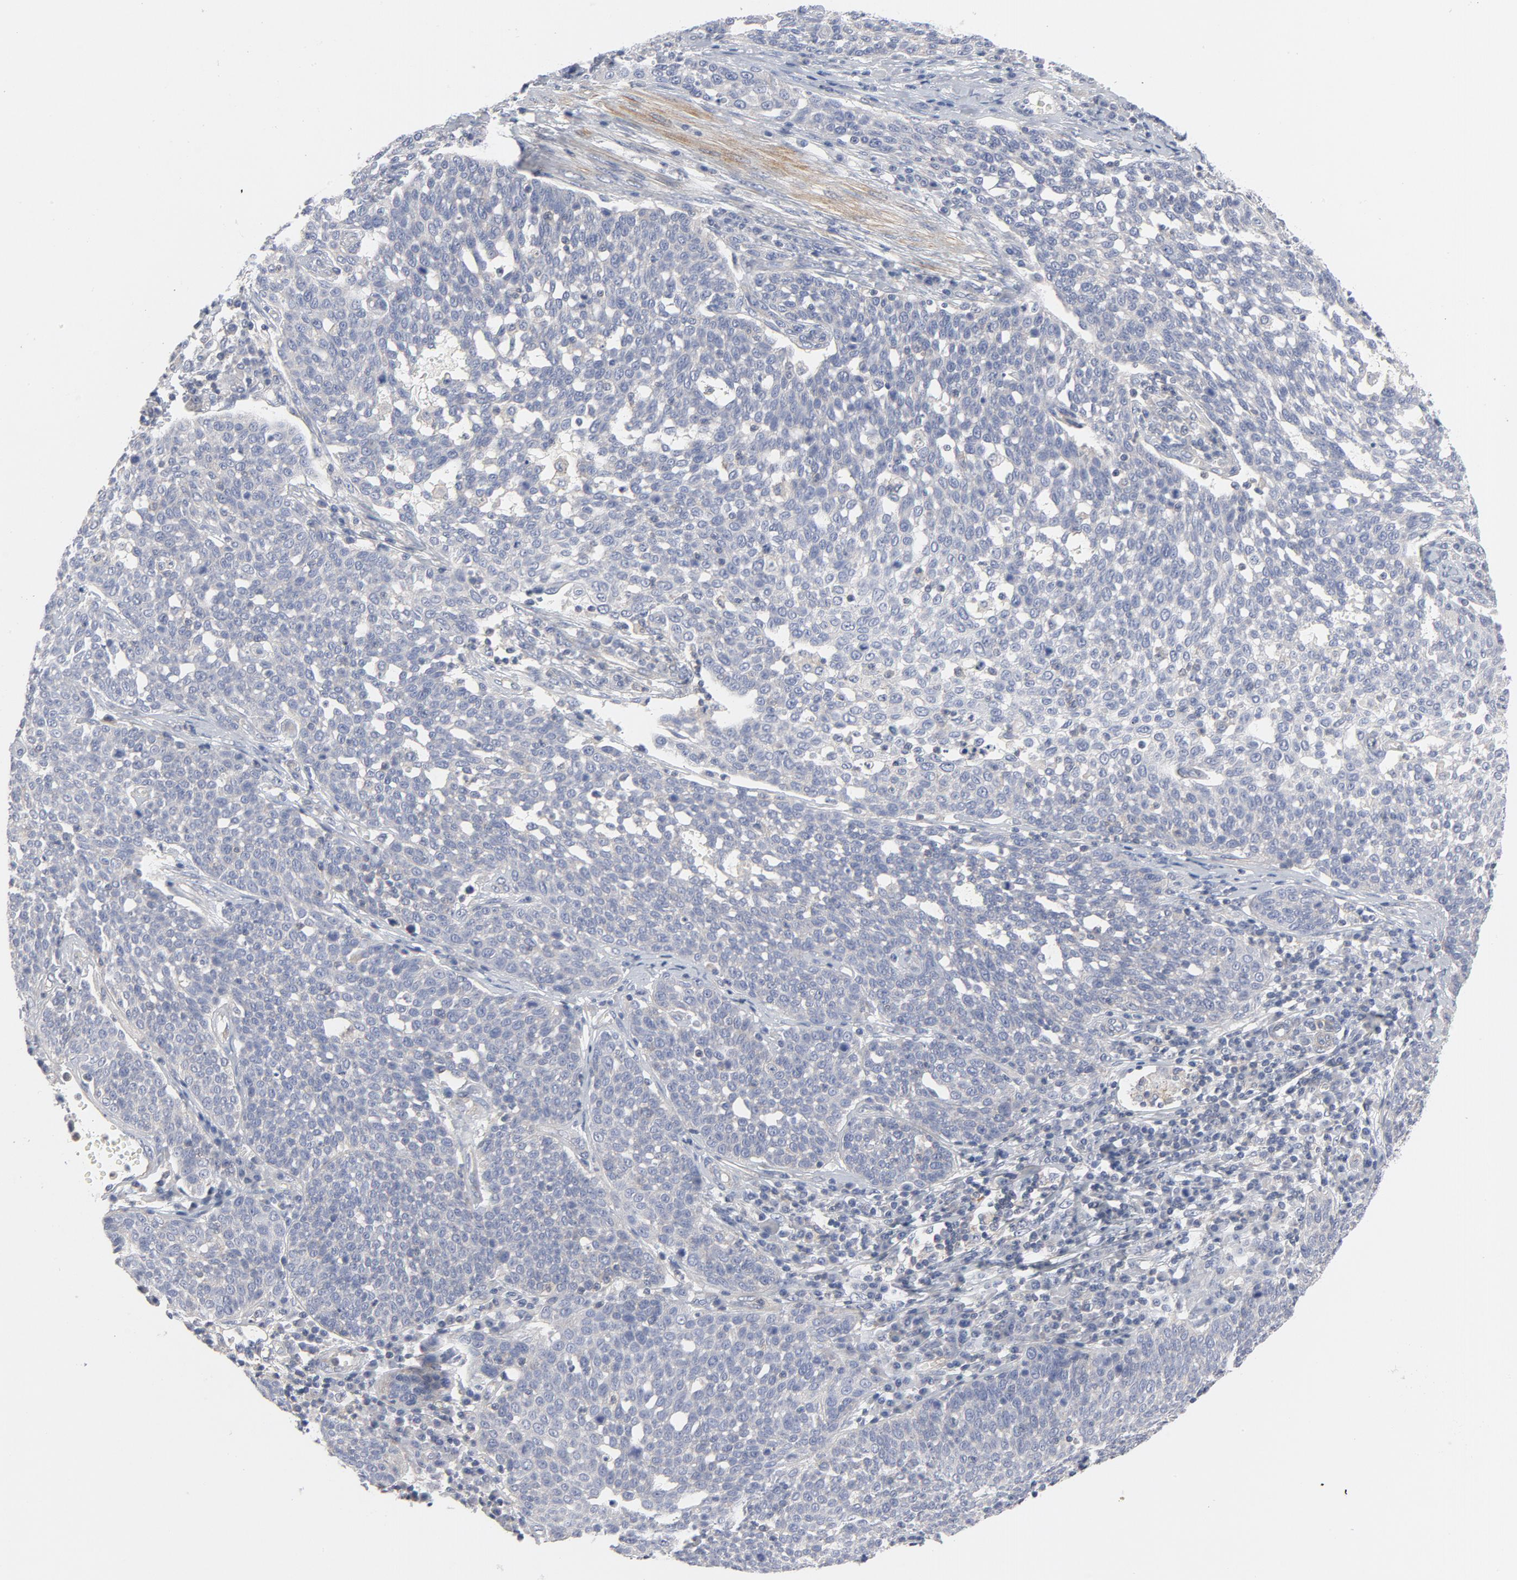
{"staining": {"intensity": "negative", "quantity": "none", "location": "none"}, "tissue": "cervical cancer", "cell_type": "Tumor cells", "image_type": "cancer", "snomed": [{"axis": "morphology", "description": "Squamous cell carcinoma, NOS"}, {"axis": "topography", "description": "Cervix"}], "caption": "Immunohistochemistry (IHC) micrograph of neoplastic tissue: cervical squamous cell carcinoma stained with DAB (3,3'-diaminobenzidine) displays no significant protein expression in tumor cells.", "gene": "ROCK1", "patient": {"sex": "female", "age": 34}}